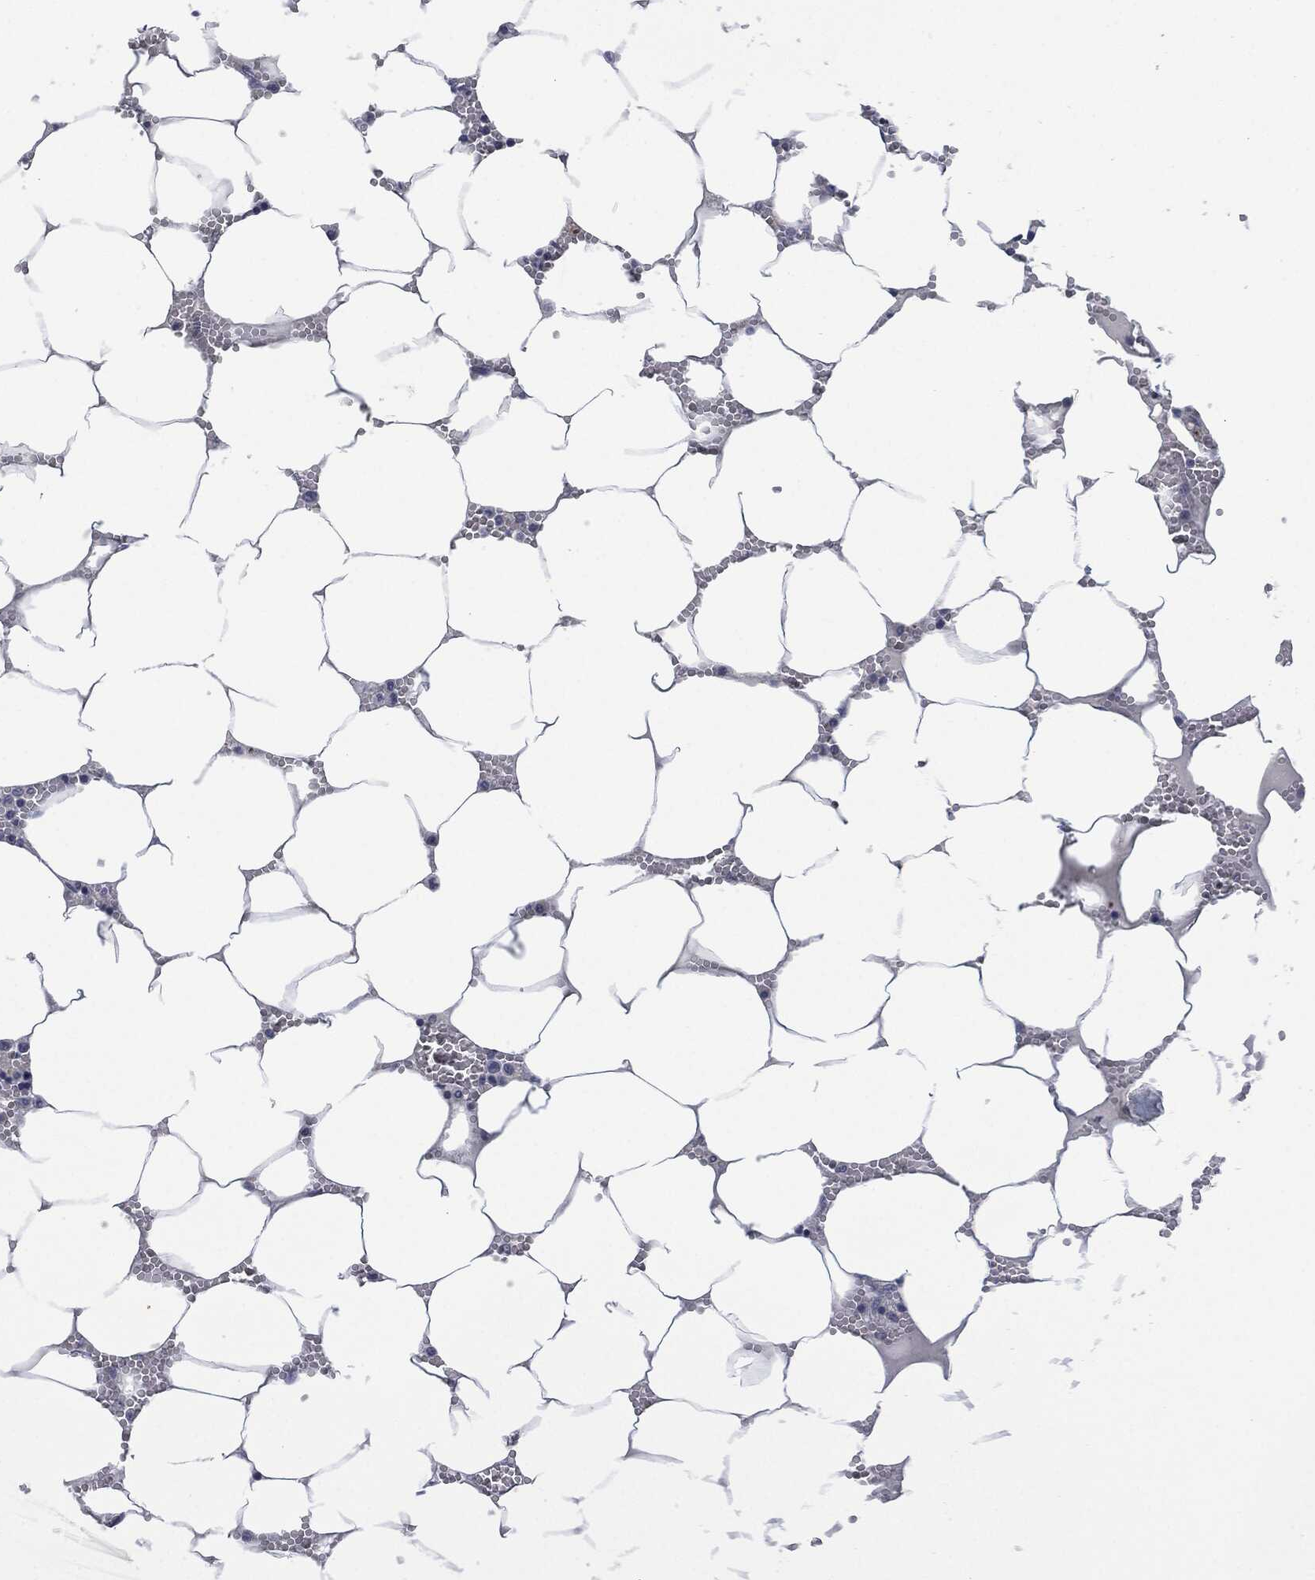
{"staining": {"intensity": "negative", "quantity": "none", "location": "none"}, "tissue": "bone marrow", "cell_type": "Hematopoietic cells", "image_type": "normal", "snomed": [{"axis": "morphology", "description": "Normal tissue, NOS"}, {"axis": "topography", "description": "Bone marrow"}], "caption": "This is a photomicrograph of immunohistochemistry staining of benign bone marrow, which shows no positivity in hematopoietic cells. The staining was performed using DAB to visualize the protein expression in brown, while the nuclei were stained in blue with hematoxylin (Magnification: 20x).", "gene": "IL1RN", "patient": {"sex": "female", "age": 64}}